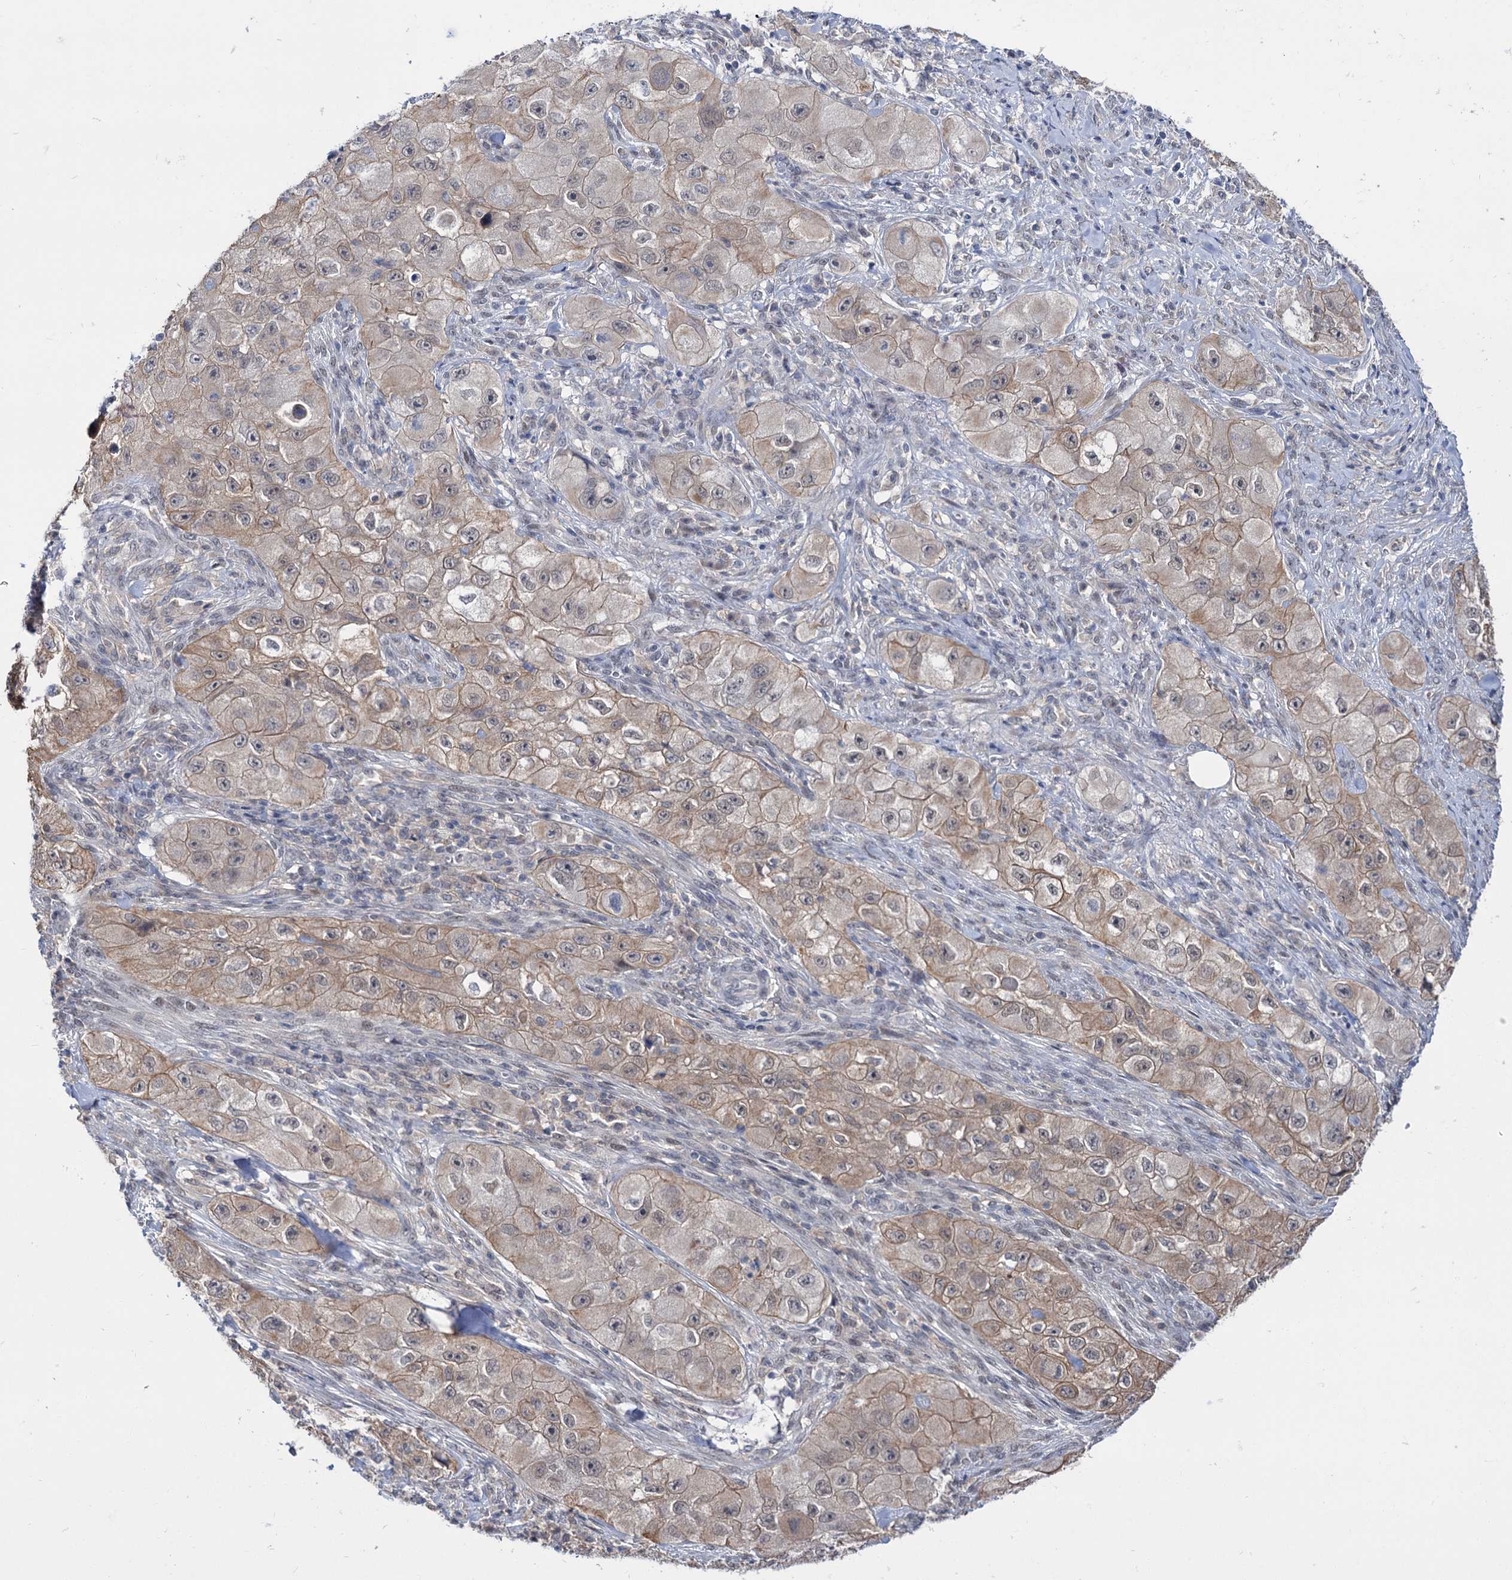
{"staining": {"intensity": "weak", "quantity": ">75%", "location": "cytoplasmic/membranous"}, "tissue": "skin cancer", "cell_type": "Tumor cells", "image_type": "cancer", "snomed": [{"axis": "morphology", "description": "Squamous cell carcinoma, NOS"}, {"axis": "topography", "description": "Skin"}, {"axis": "topography", "description": "Subcutis"}], "caption": "Protein staining demonstrates weak cytoplasmic/membranous staining in approximately >75% of tumor cells in squamous cell carcinoma (skin).", "gene": "NEK10", "patient": {"sex": "male", "age": 73}}